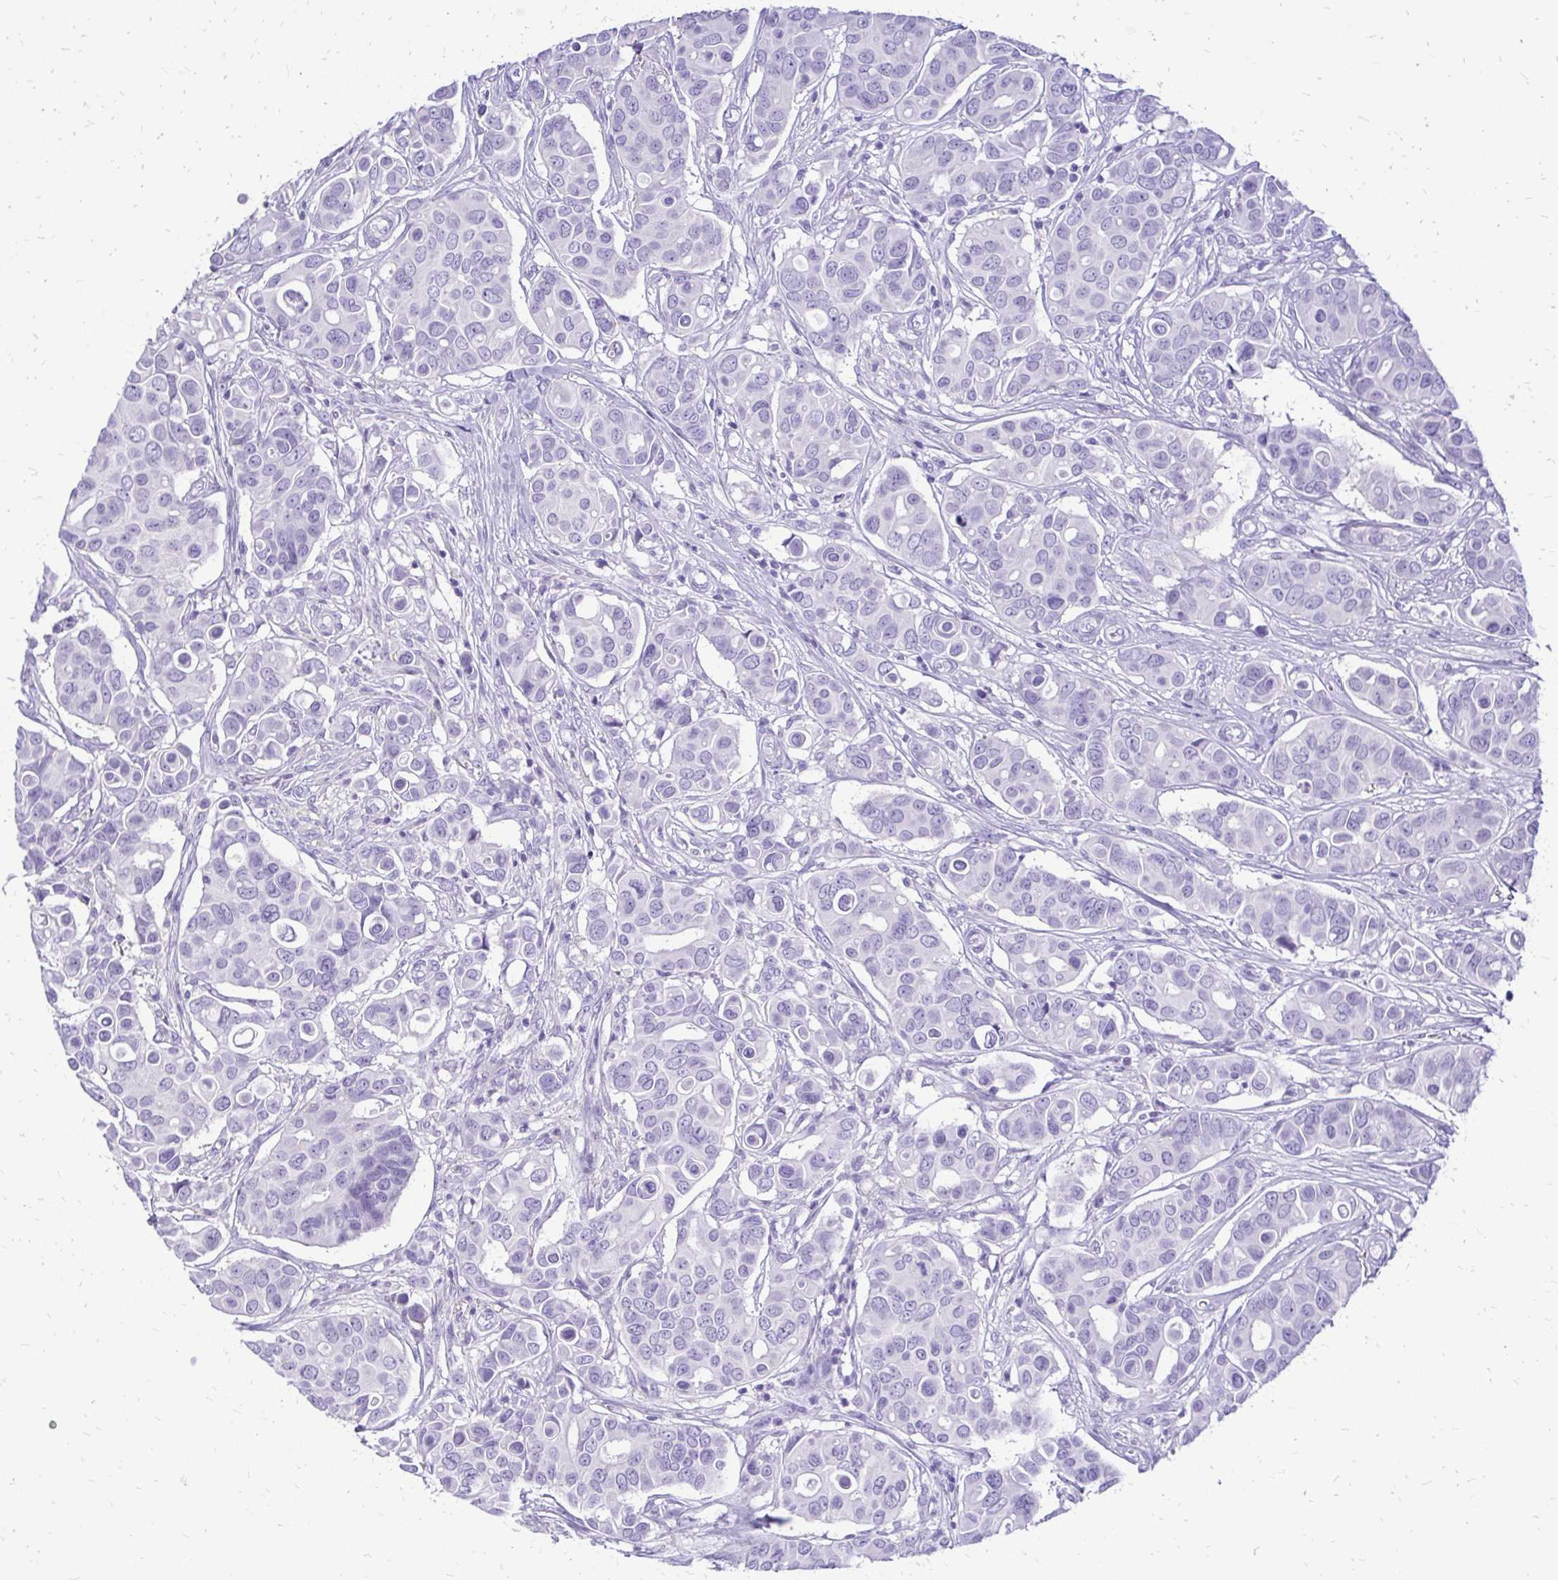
{"staining": {"intensity": "negative", "quantity": "none", "location": "none"}, "tissue": "breast cancer", "cell_type": "Tumor cells", "image_type": "cancer", "snomed": [{"axis": "morphology", "description": "Normal tissue, NOS"}, {"axis": "morphology", "description": "Duct carcinoma"}, {"axis": "topography", "description": "Skin"}, {"axis": "topography", "description": "Breast"}], "caption": "High magnification brightfield microscopy of intraductal carcinoma (breast) stained with DAB (brown) and counterstained with hematoxylin (blue): tumor cells show no significant expression.", "gene": "SLC32A1", "patient": {"sex": "female", "age": 54}}